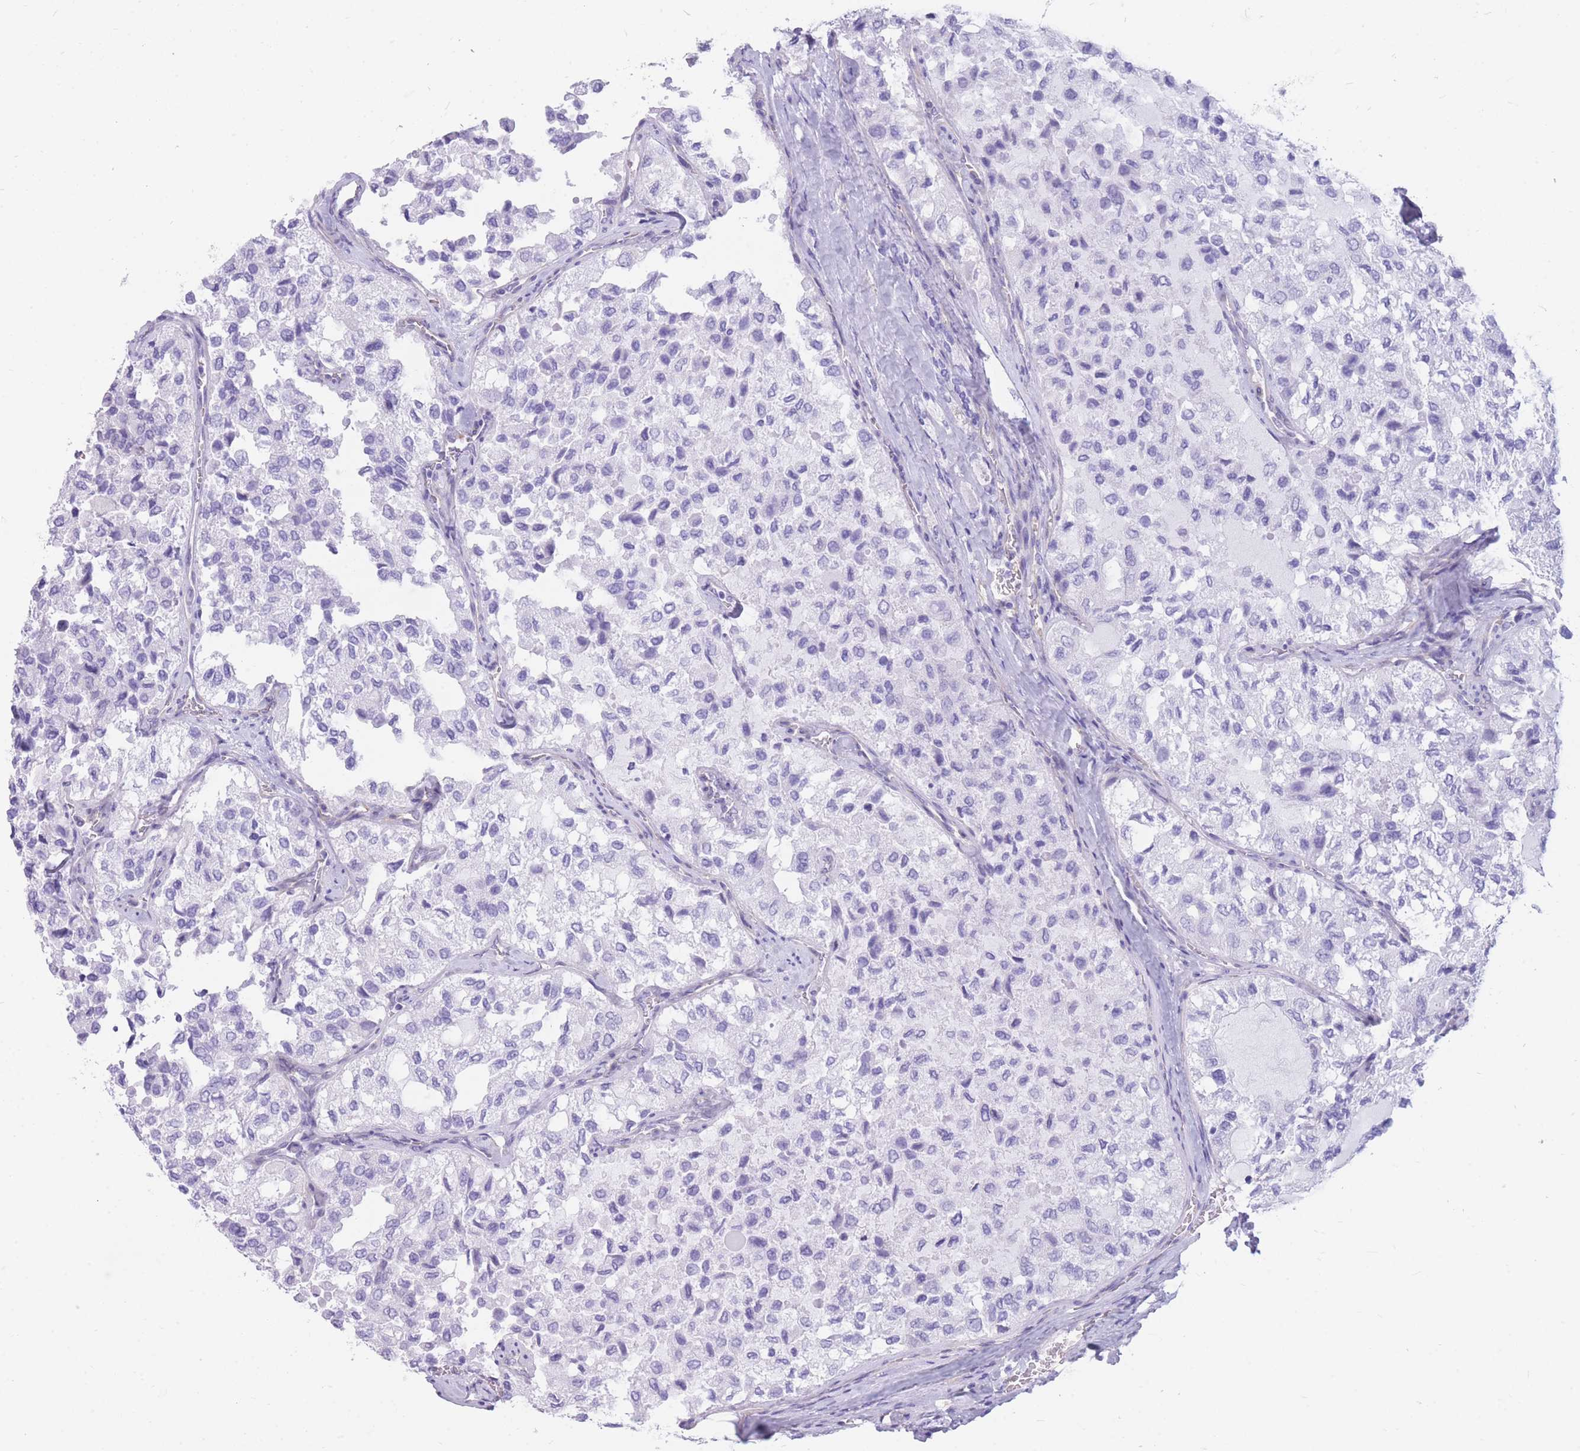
{"staining": {"intensity": "negative", "quantity": "none", "location": "none"}, "tissue": "thyroid cancer", "cell_type": "Tumor cells", "image_type": "cancer", "snomed": [{"axis": "morphology", "description": "Follicular adenoma carcinoma, NOS"}, {"axis": "topography", "description": "Thyroid gland"}], "caption": "Micrograph shows no protein staining in tumor cells of thyroid cancer (follicular adenoma carcinoma) tissue.", "gene": "MTSS2", "patient": {"sex": "male", "age": 75}}